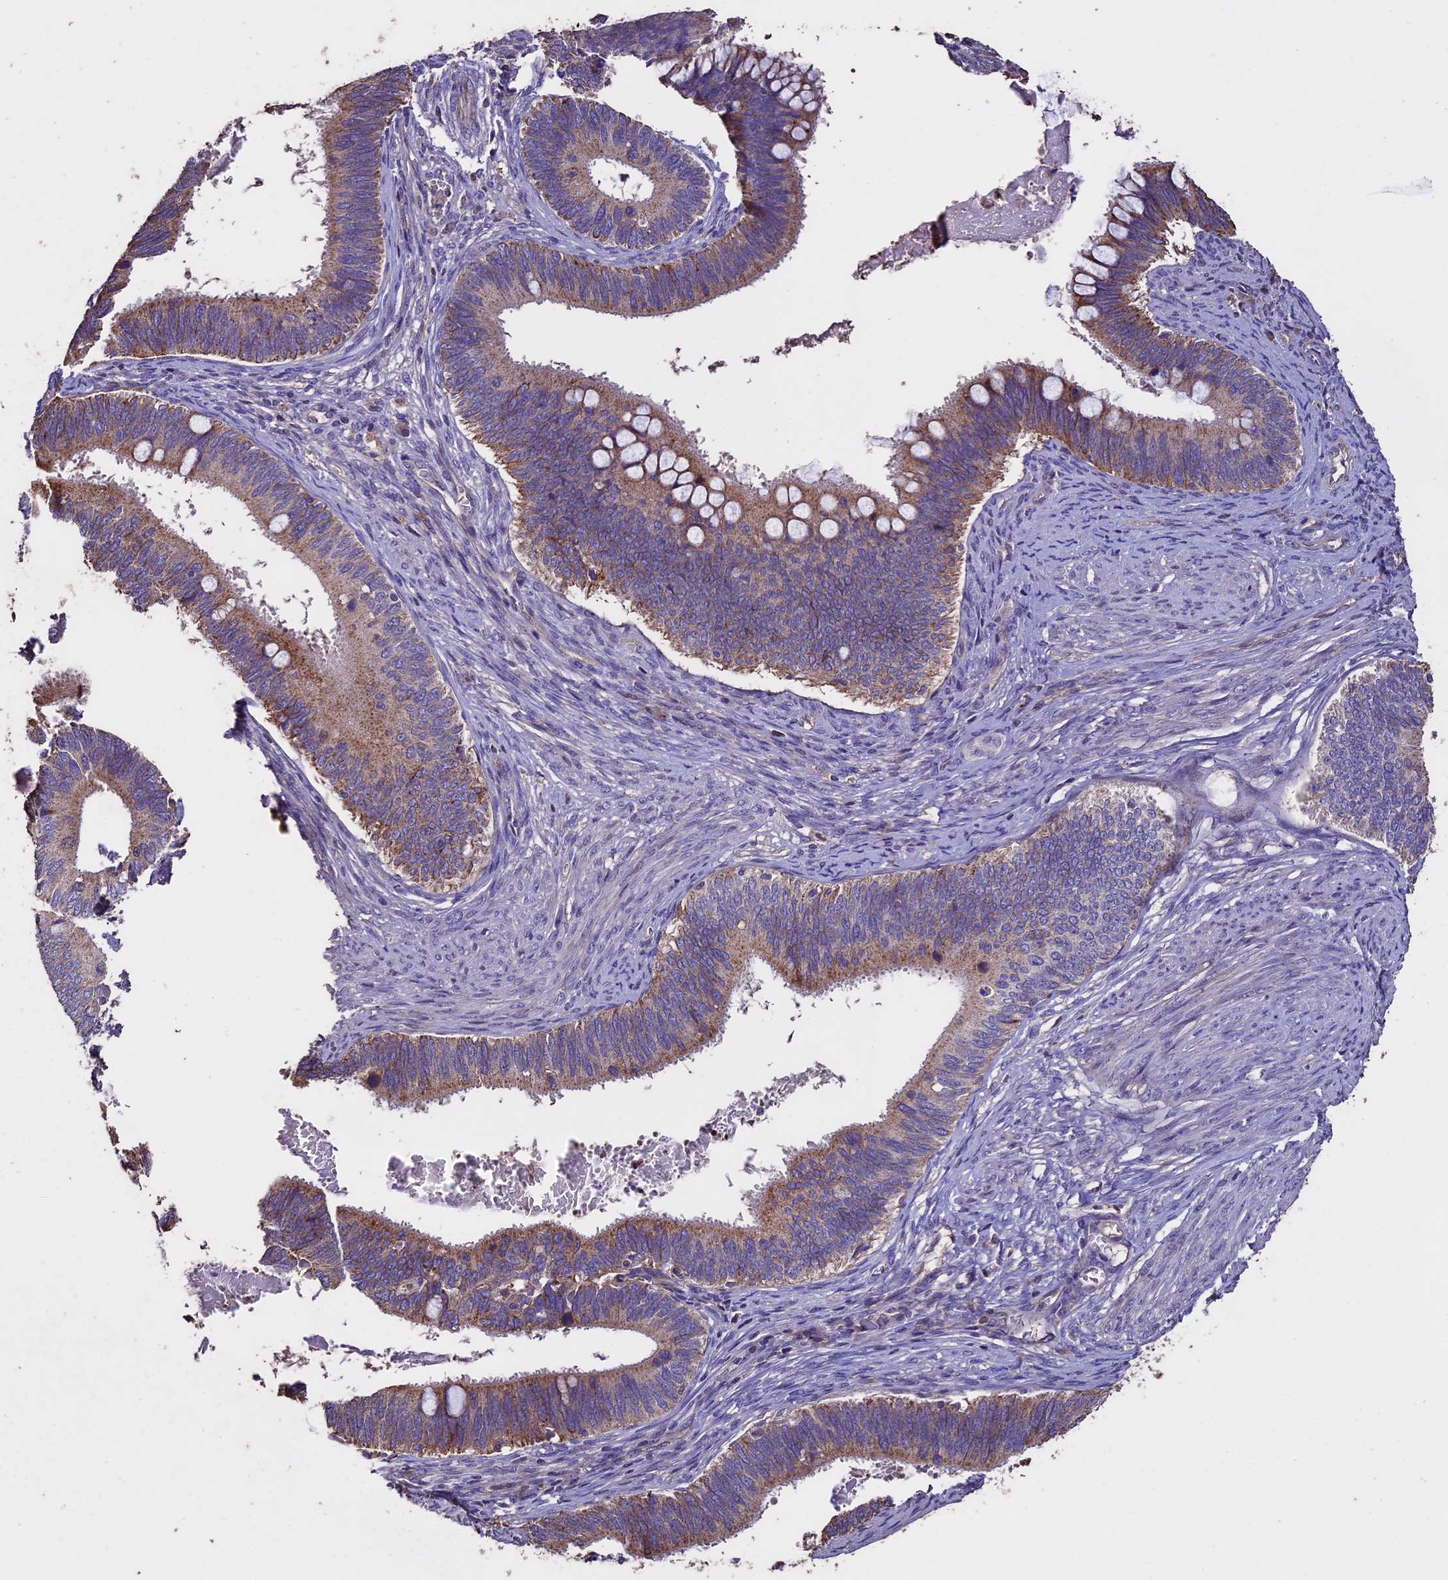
{"staining": {"intensity": "moderate", "quantity": ">75%", "location": "cytoplasmic/membranous"}, "tissue": "cervical cancer", "cell_type": "Tumor cells", "image_type": "cancer", "snomed": [{"axis": "morphology", "description": "Adenocarcinoma, NOS"}, {"axis": "topography", "description": "Cervix"}], "caption": "This is a micrograph of immunohistochemistry staining of cervical adenocarcinoma, which shows moderate staining in the cytoplasmic/membranous of tumor cells.", "gene": "USB1", "patient": {"sex": "female", "age": 42}}